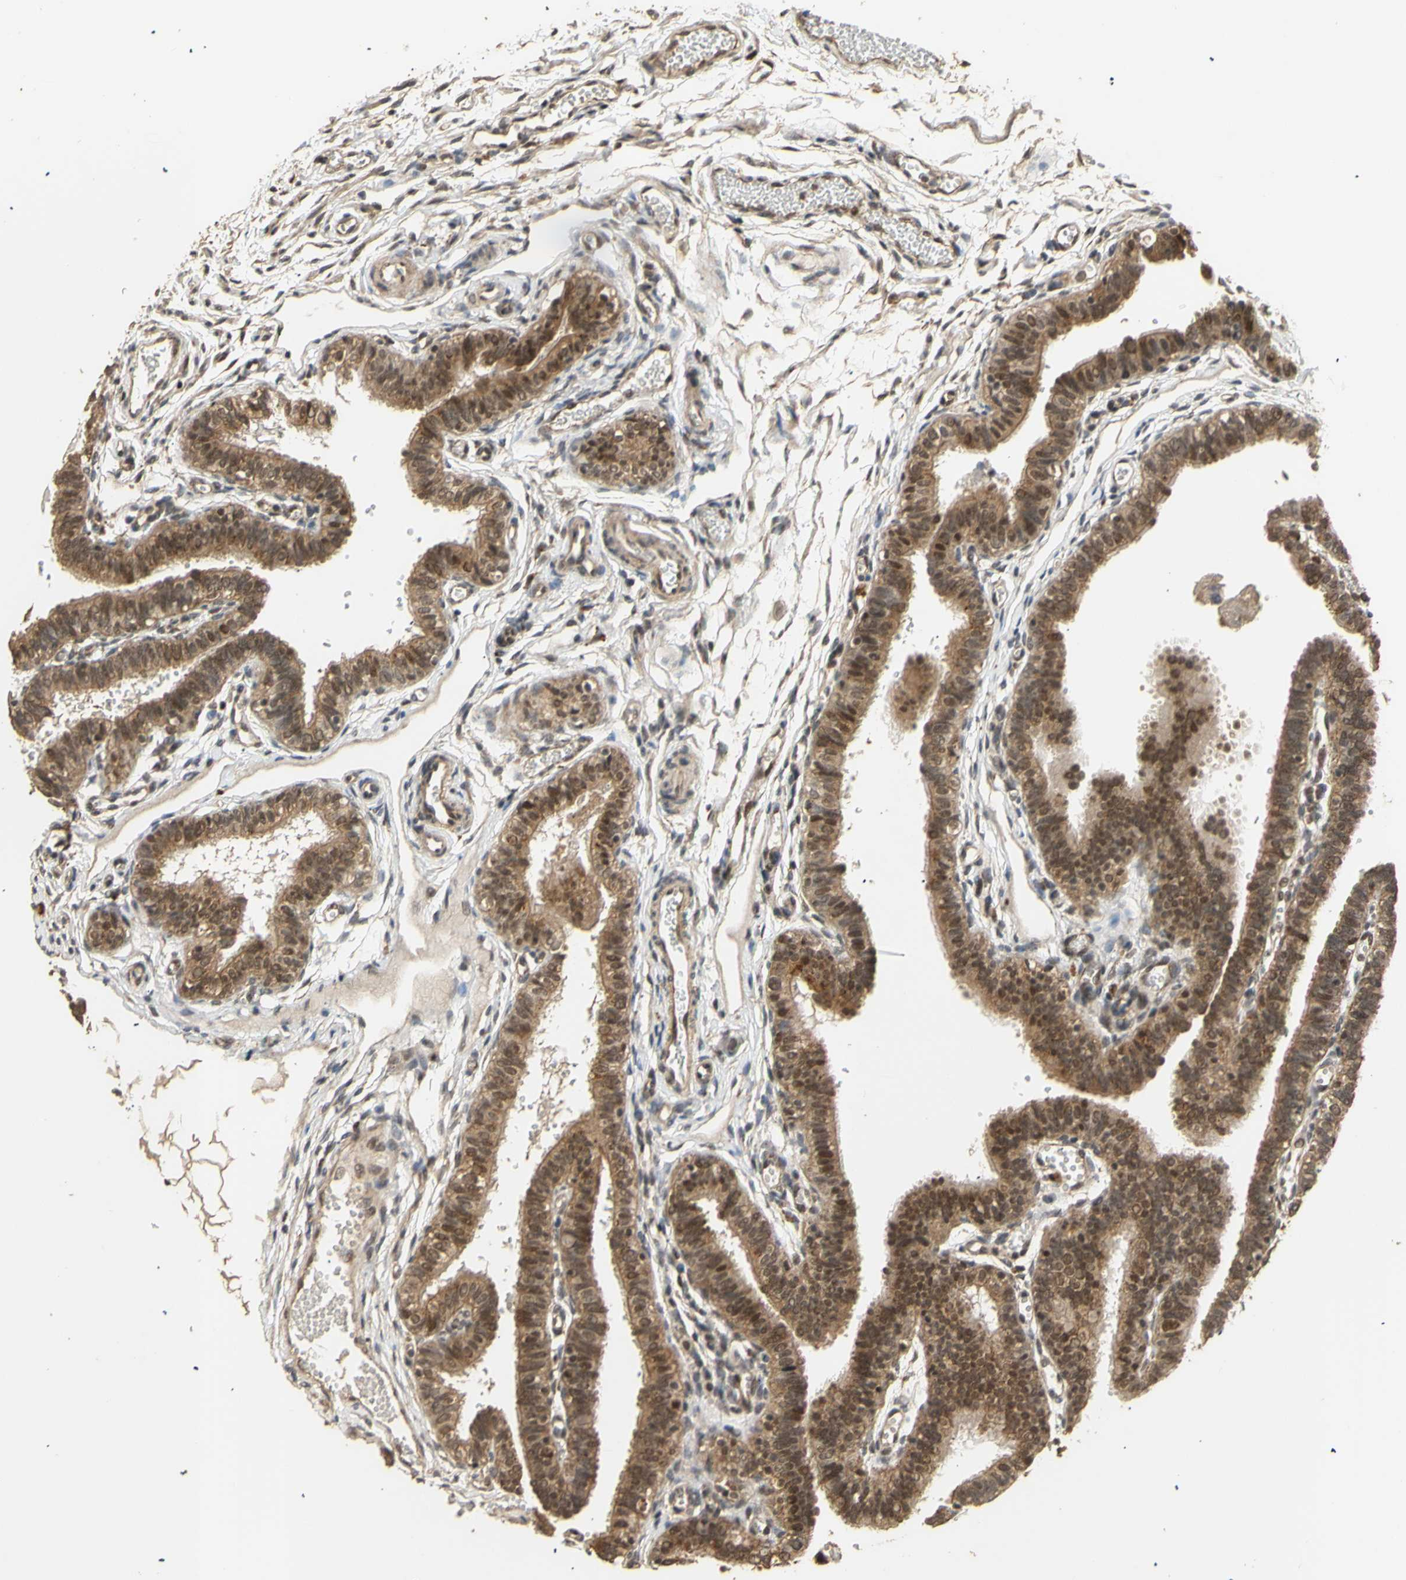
{"staining": {"intensity": "strong", "quantity": ">75%", "location": "cytoplasmic/membranous,nuclear"}, "tissue": "fallopian tube", "cell_type": "Glandular cells", "image_type": "normal", "snomed": [{"axis": "morphology", "description": "Normal tissue, NOS"}, {"axis": "topography", "description": "Fallopian tube"}, {"axis": "topography", "description": "Placenta"}], "caption": "A high-resolution image shows immunohistochemistry staining of benign fallopian tube, which exhibits strong cytoplasmic/membranous,nuclear expression in approximately >75% of glandular cells. The protein is shown in brown color, while the nuclei are stained blue.", "gene": "GTF2E2", "patient": {"sex": "female", "age": 34}}